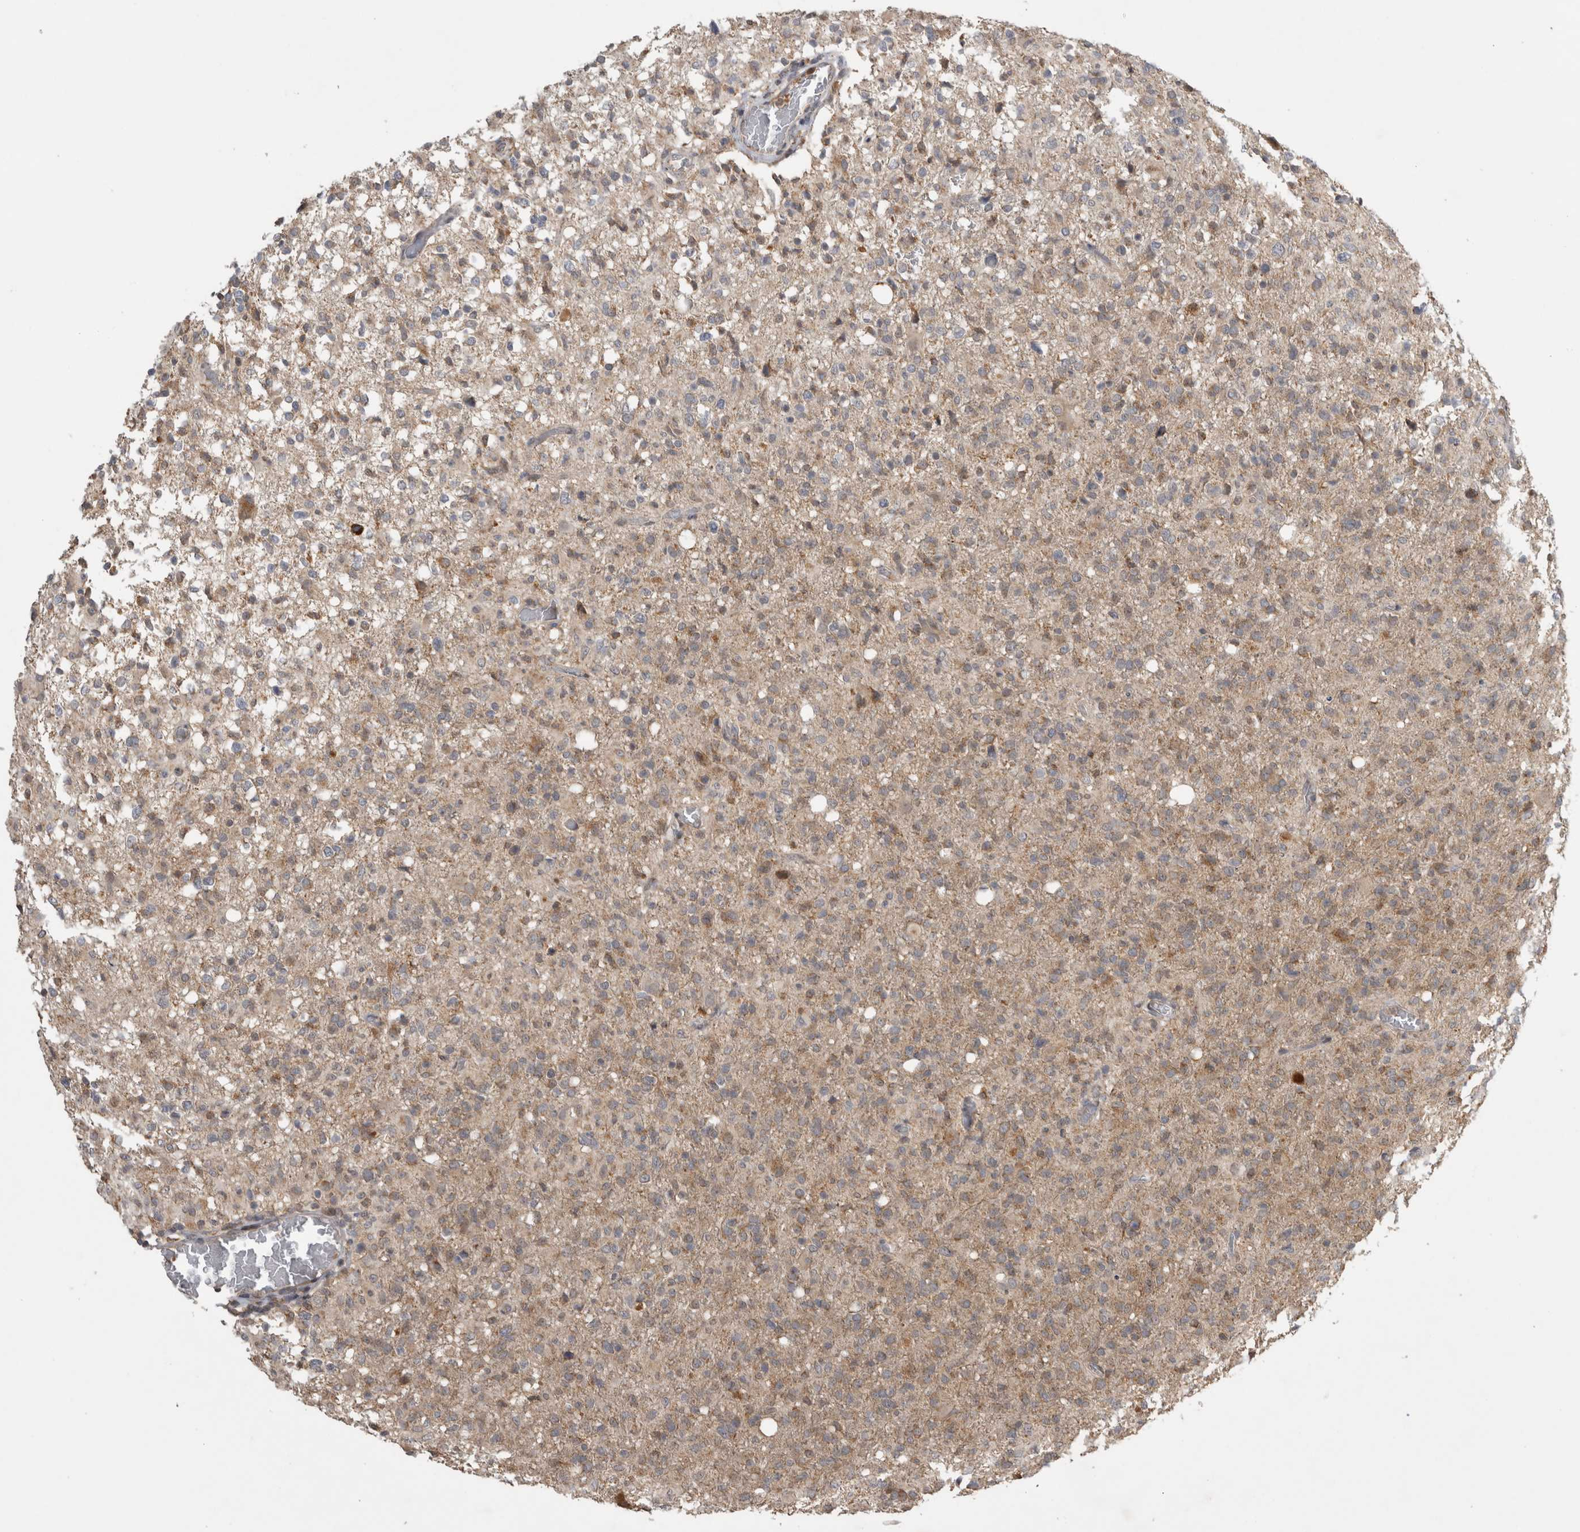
{"staining": {"intensity": "weak", "quantity": ">75%", "location": "cytoplasmic/membranous"}, "tissue": "glioma", "cell_type": "Tumor cells", "image_type": "cancer", "snomed": [{"axis": "morphology", "description": "Glioma, malignant, High grade"}, {"axis": "topography", "description": "Brain"}], "caption": "Protein staining of glioma tissue shows weak cytoplasmic/membranous expression in approximately >75% of tumor cells.", "gene": "KCNIP1", "patient": {"sex": "female", "age": 57}}